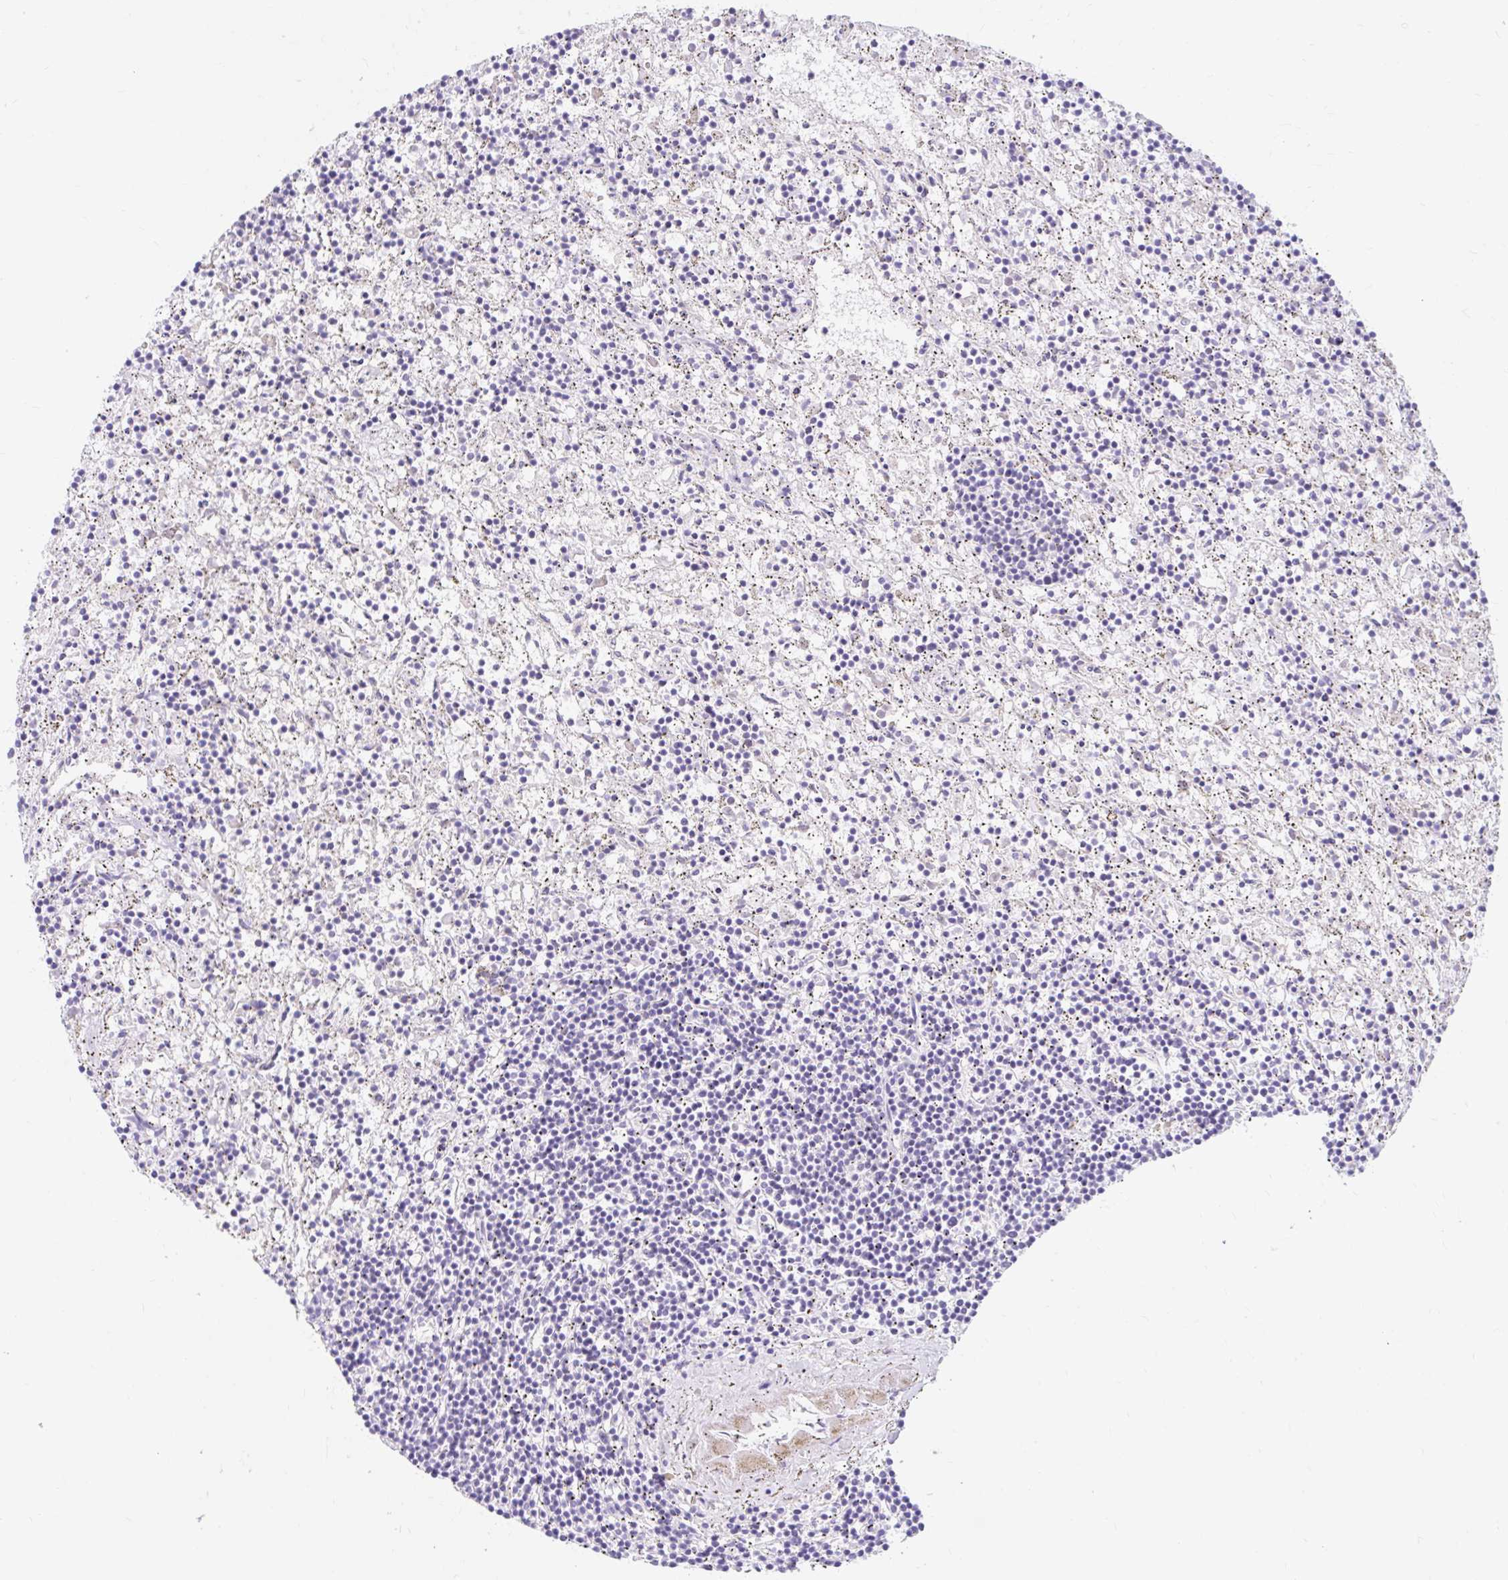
{"staining": {"intensity": "negative", "quantity": "none", "location": "none"}, "tissue": "lymphoma", "cell_type": "Tumor cells", "image_type": "cancer", "snomed": [{"axis": "morphology", "description": "Malignant lymphoma, non-Hodgkin's type, Low grade"}, {"axis": "topography", "description": "Spleen"}], "caption": "Tumor cells are negative for brown protein staining in lymphoma. (DAB (3,3'-diaminobenzidine) immunohistochemistry visualized using brightfield microscopy, high magnification).", "gene": "ITPK1", "patient": {"sex": "male", "age": 76}}